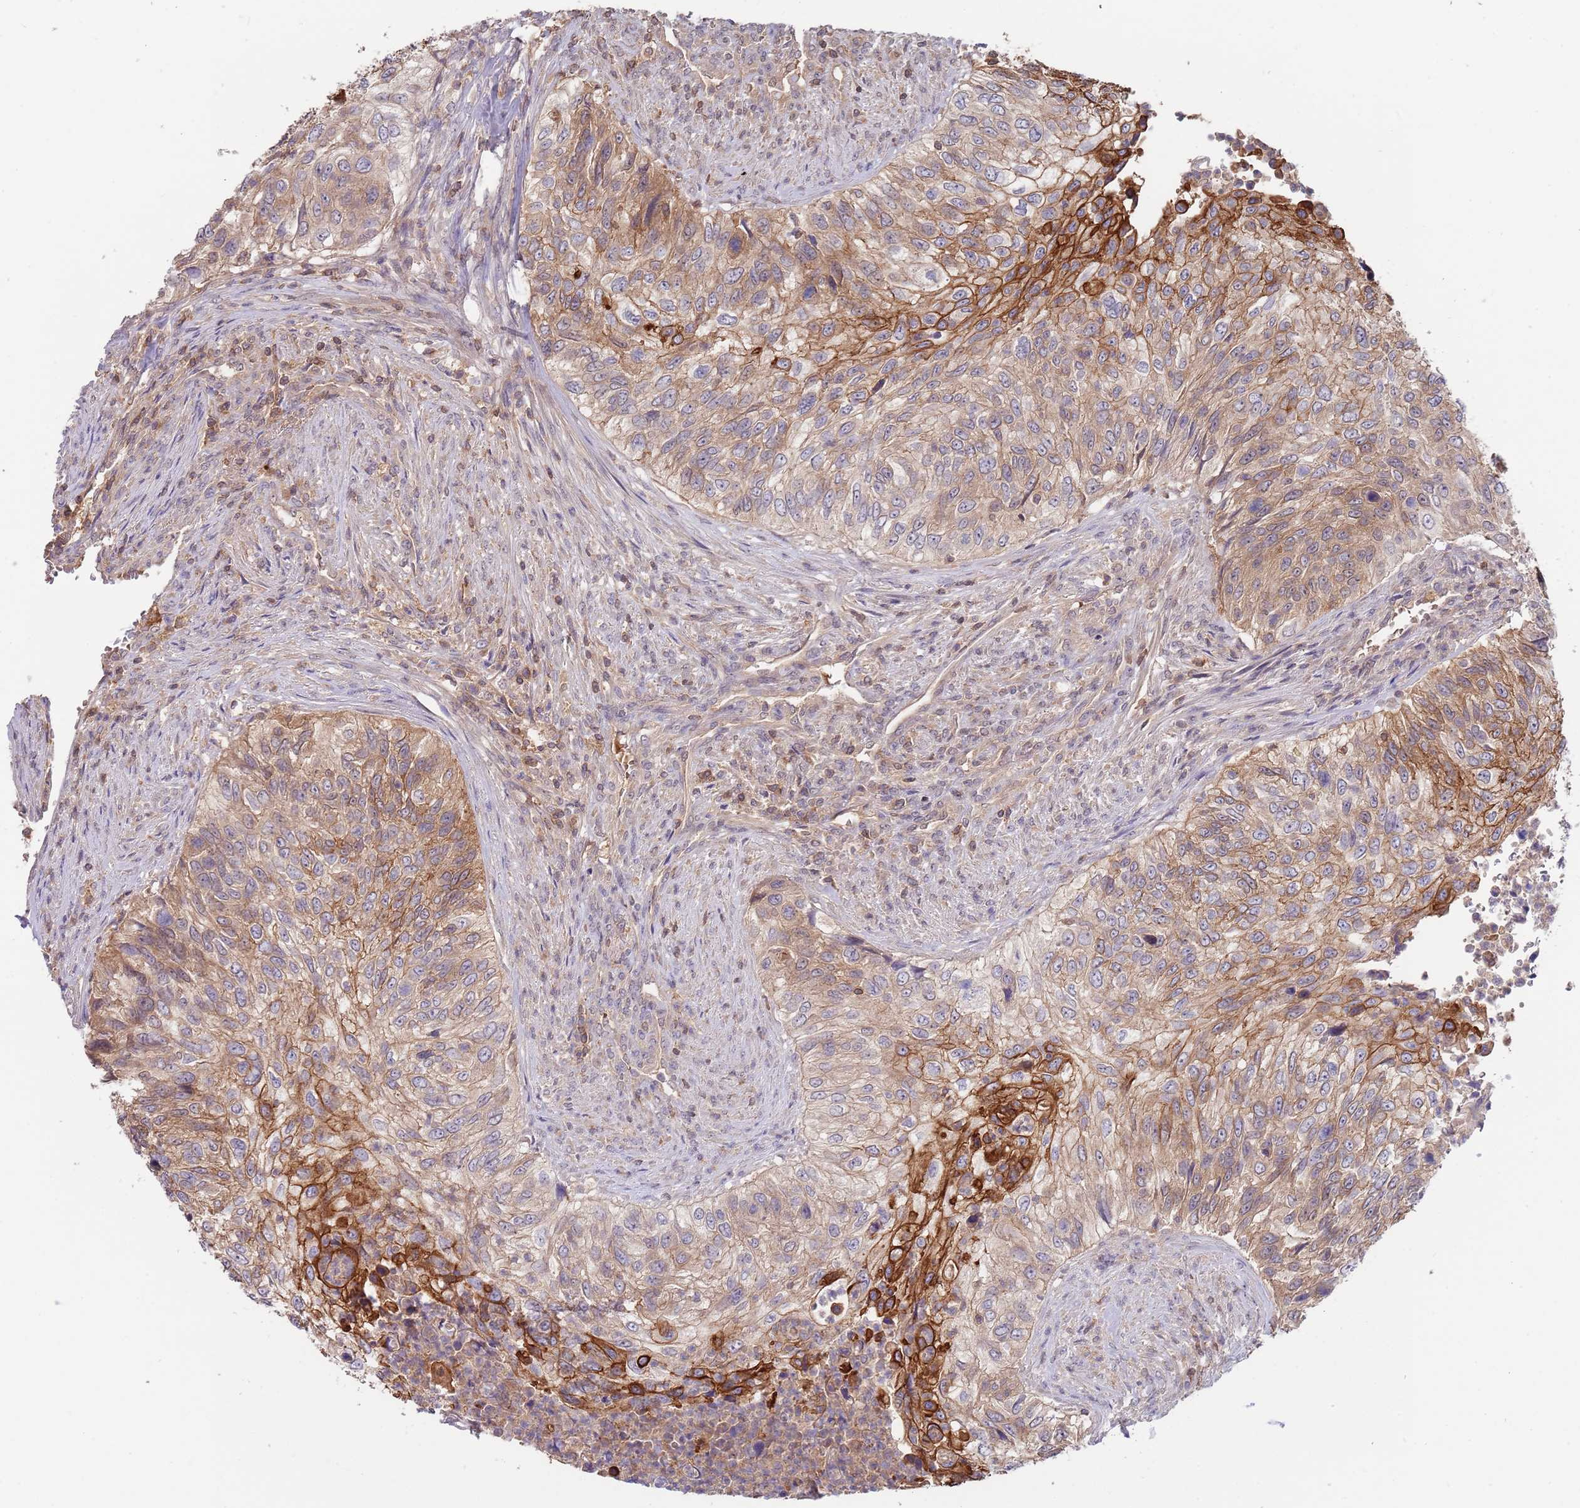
{"staining": {"intensity": "strong", "quantity": "25%-75%", "location": "cytoplasmic/membranous"}, "tissue": "urothelial cancer", "cell_type": "Tumor cells", "image_type": "cancer", "snomed": [{"axis": "morphology", "description": "Urothelial carcinoma, High grade"}, {"axis": "topography", "description": "Urinary bladder"}], "caption": "Strong cytoplasmic/membranous protein staining is present in approximately 25%-75% of tumor cells in high-grade urothelial carcinoma.", "gene": "GSDMD", "patient": {"sex": "female", "age": 60}}